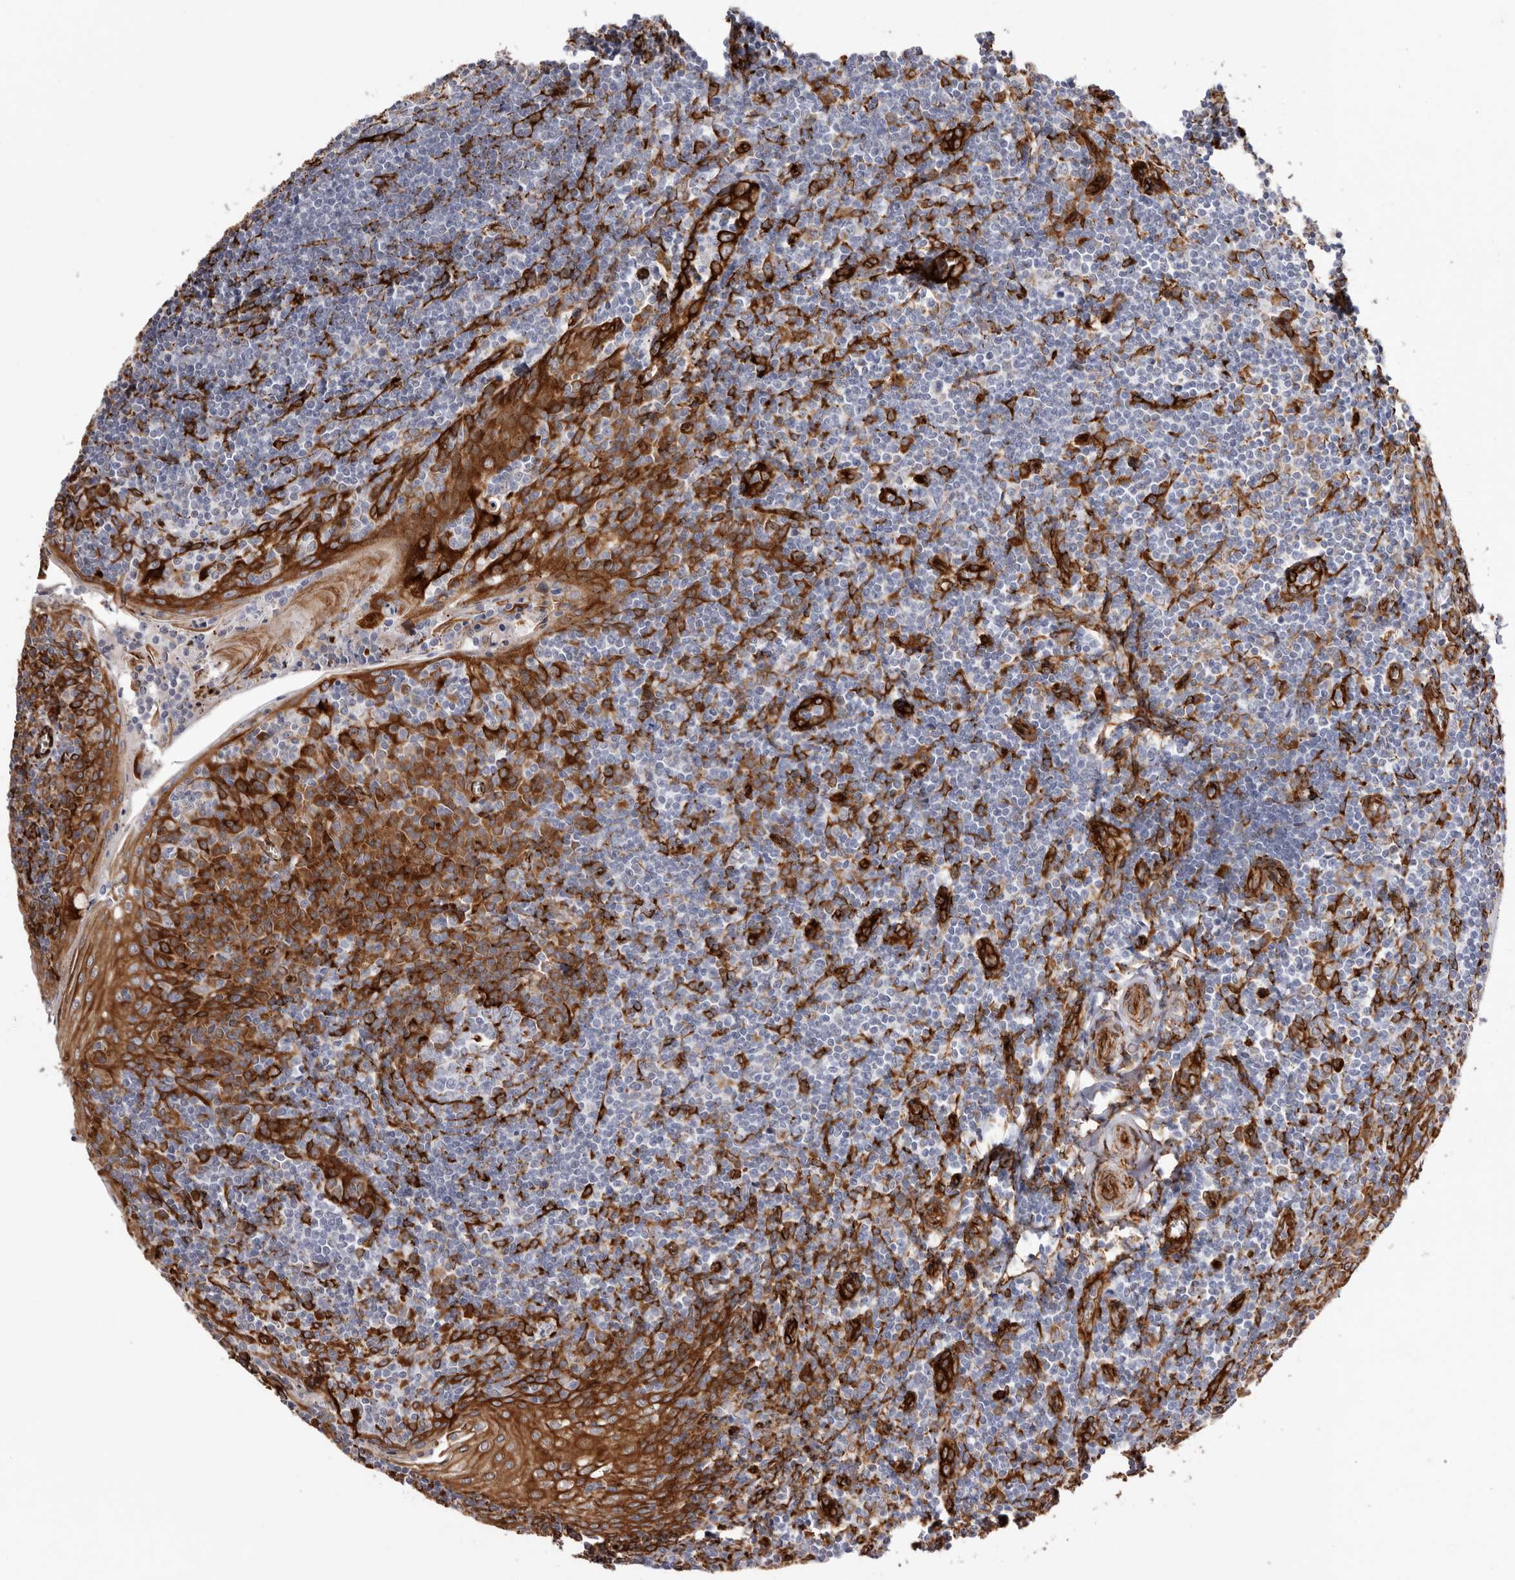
{"staining": {"intensity": "negative", "quantity": "none", "location": "none"}, "tissue": "tonsil", "cell_type": "Germinal center cells", "image_type": "normal", "snomed": [{"axis": "morphology", "description": "Normal tissue, NOS"}, {"axis": "topography", "description": "Tonsil"}], "caption": "Protein analysis of normal tonsil reveals no significant staining in germinal center cells.", "gene": "SEMA3E", "patient": {"sex": "male", "age": 27}}